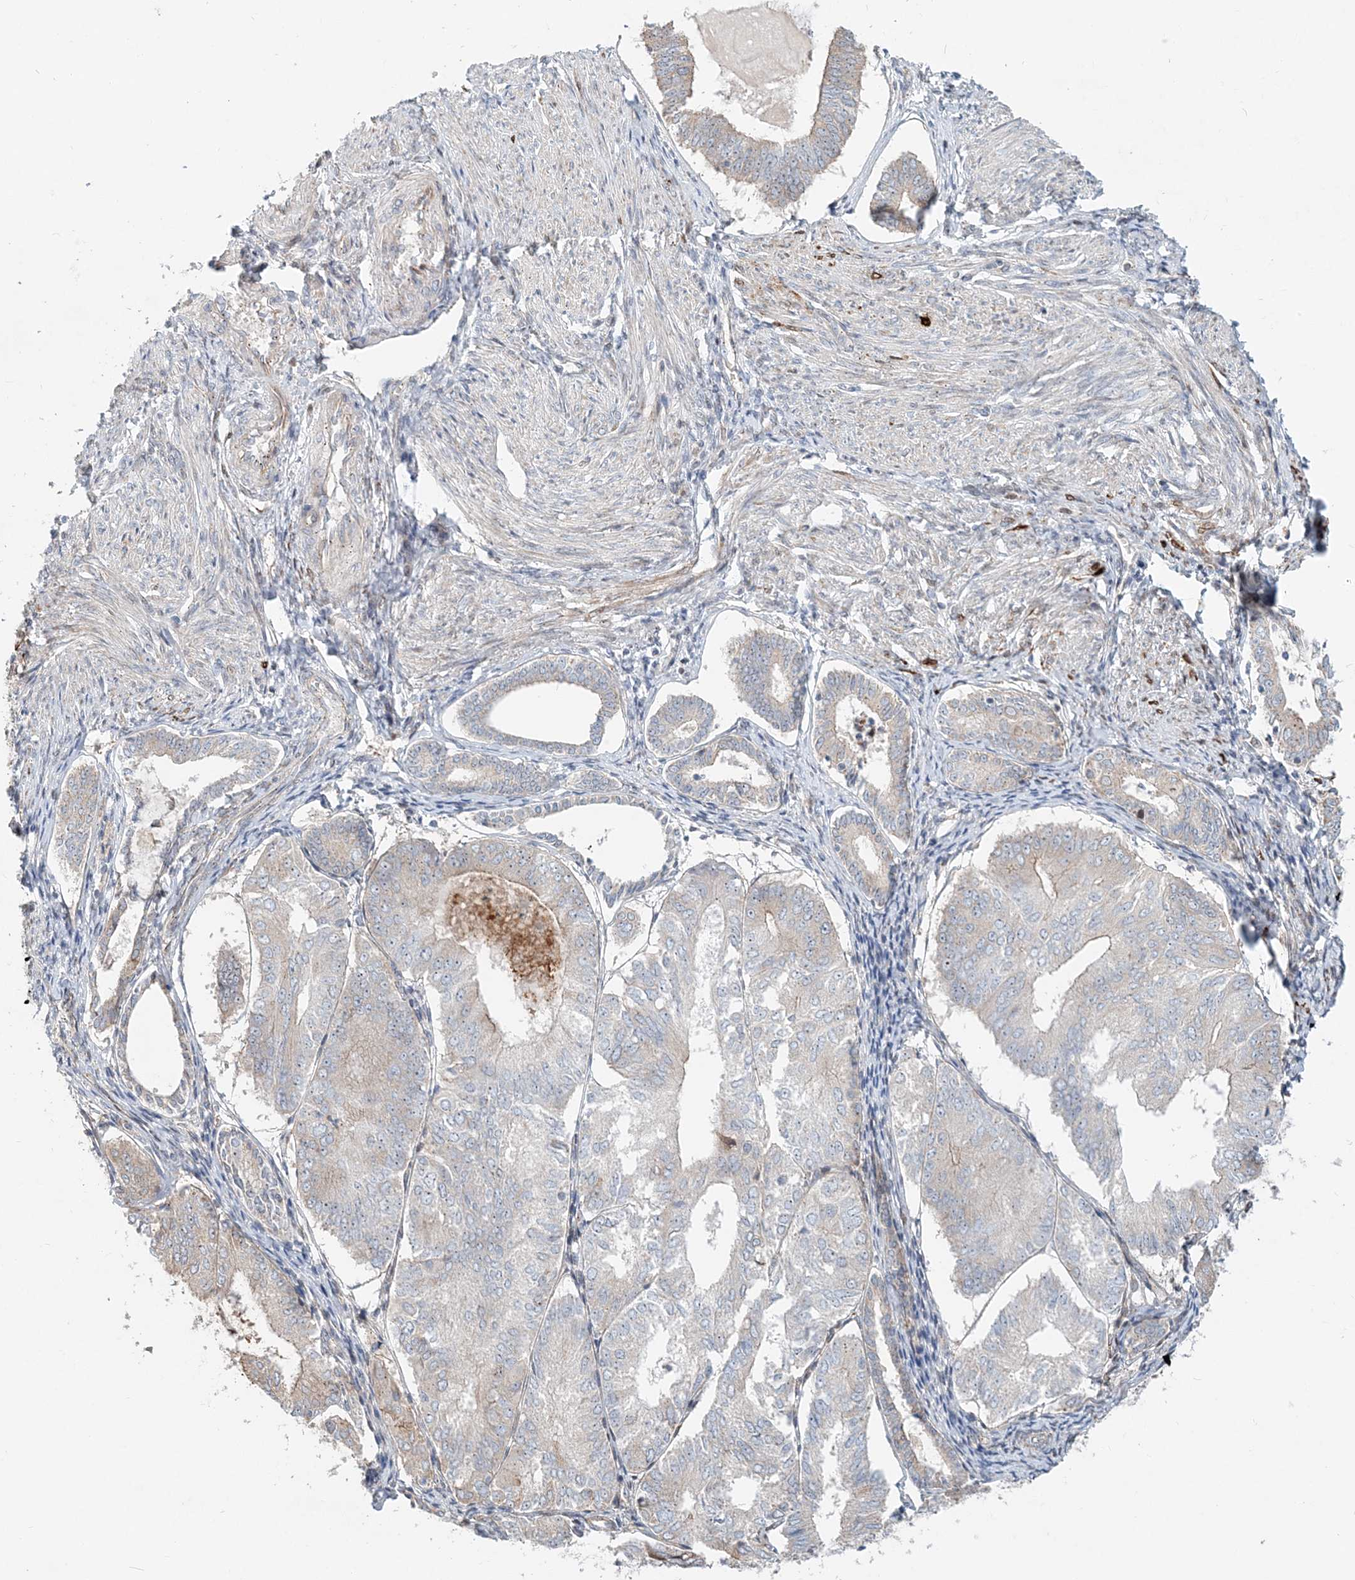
{"staining": {"intensity": "weak", "quantity": "<25%", "location": "cytoplasmic/membranous"}, "tissue": "endometrial cancer", "cell_type": "Tumor cells", "image_type": "cancer", "snomed": [{"axis": "morphology", "description": "Adenocarcinoma, NOS"}, {"axis": "topography", "description": "Endometrium"}], "caption": "A histopathology image of adenocarcinoma (endometrial) stained for a protein shows no brown staining in tumor cells. (Immunohistochemistry, brightfield microscopy, high magnification).", "gene": "CXXC5", "patient": {"sex": "female", "age": 81}}